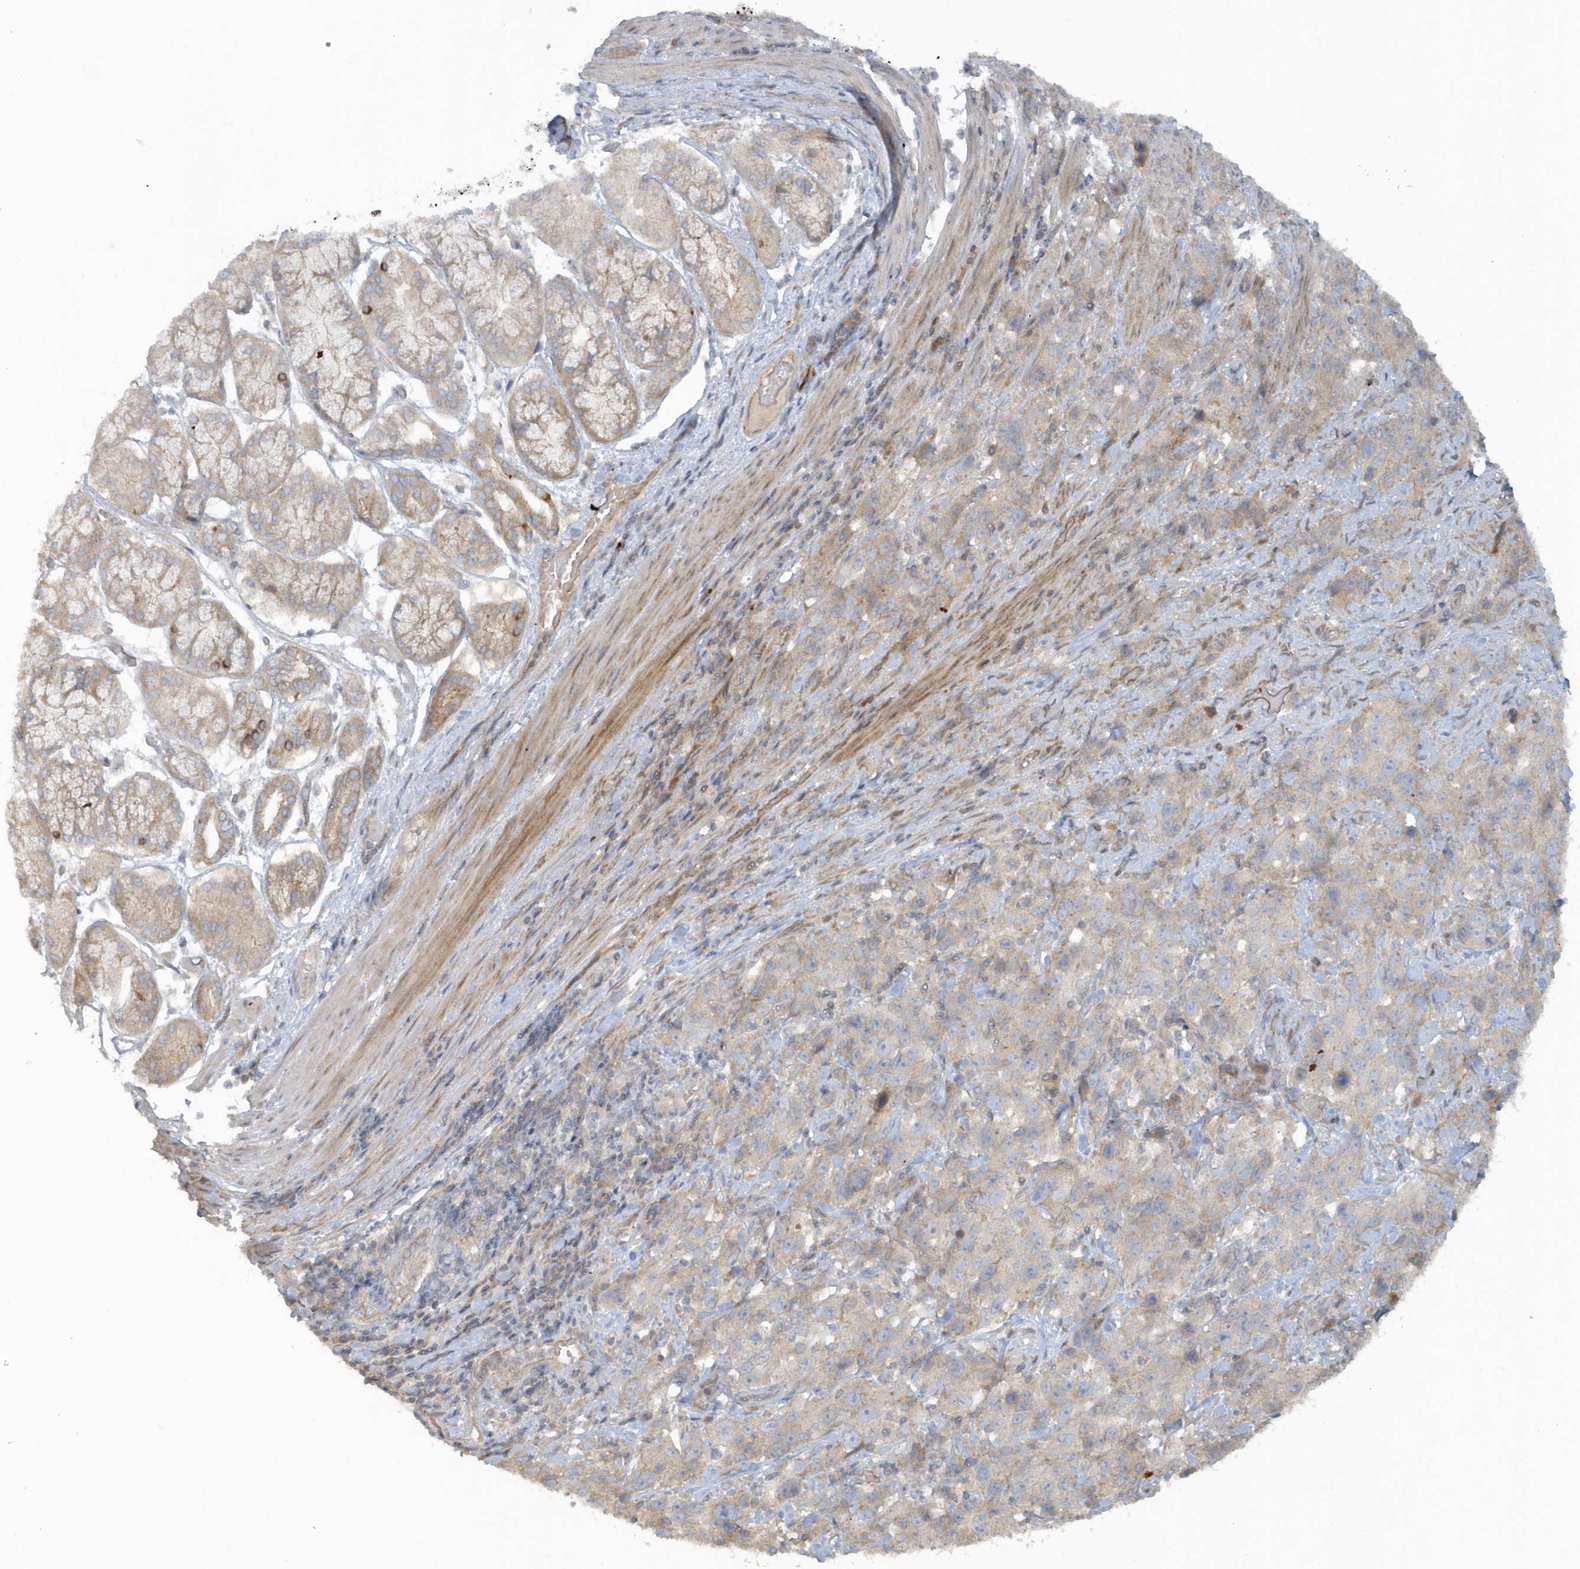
{"staining": {"intensity": "negative", "quantity": "none", "location": "none"}, "tissue": "stomach cancer", "cell_type": "Tumor cells", "image_type": "cancer", "snomed": [{"axis": "morphology", "description": "Normal tissue, NOS"}, {"axis": "morphology", "description": "Adenocarcinoma, NOS"}, {"axis": "topography", "description": "Lymph node"}, {"axis": "topography", "description": "Stomach"}], "caption": "Tumor cells show no significant expression in stomach cancer. (Brightfield microscopy of DAB (3,3'-diaminobenzidine) IHC at high magnification).", "gene": "CNOT10", "patient": {"sex": "male", "age": 48}}